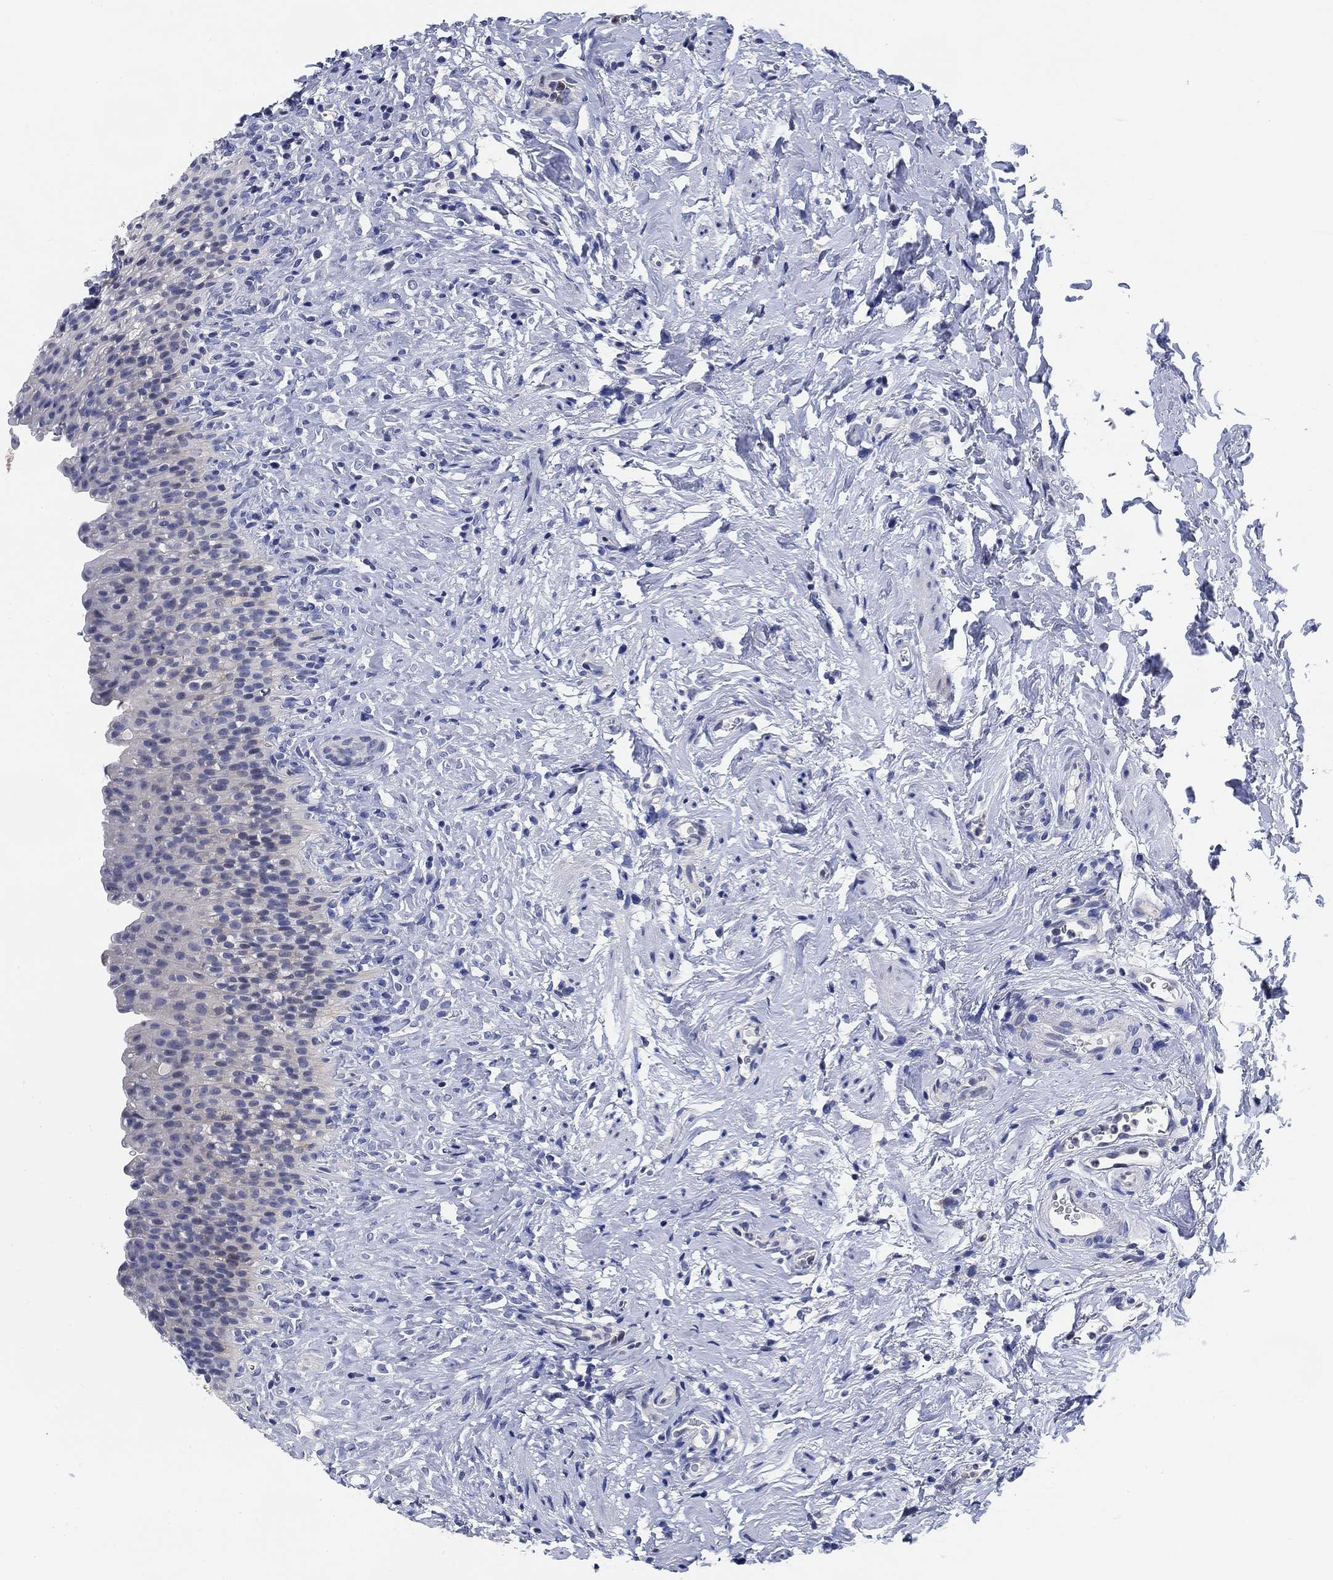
{"staining": {"intensity": "negative", "quantity": "none", "location": "none"}, "tissue": "urinary bladder", "cell_type": "Urothelial cells", "image_type": "normal", "snomed": [{"axis": "morphology", "description": "Normal tissue, NOS"}, {"axis": "topography", "description": "Urinary bladder"}], "caption": "DAB immunohistochemical staining of normal human urinary bladder shows no significant staining in urothelial cells. Nuclei are stained in blue.", "gene": "DAZL", "patient": {"sex": "male", "age": 76}}